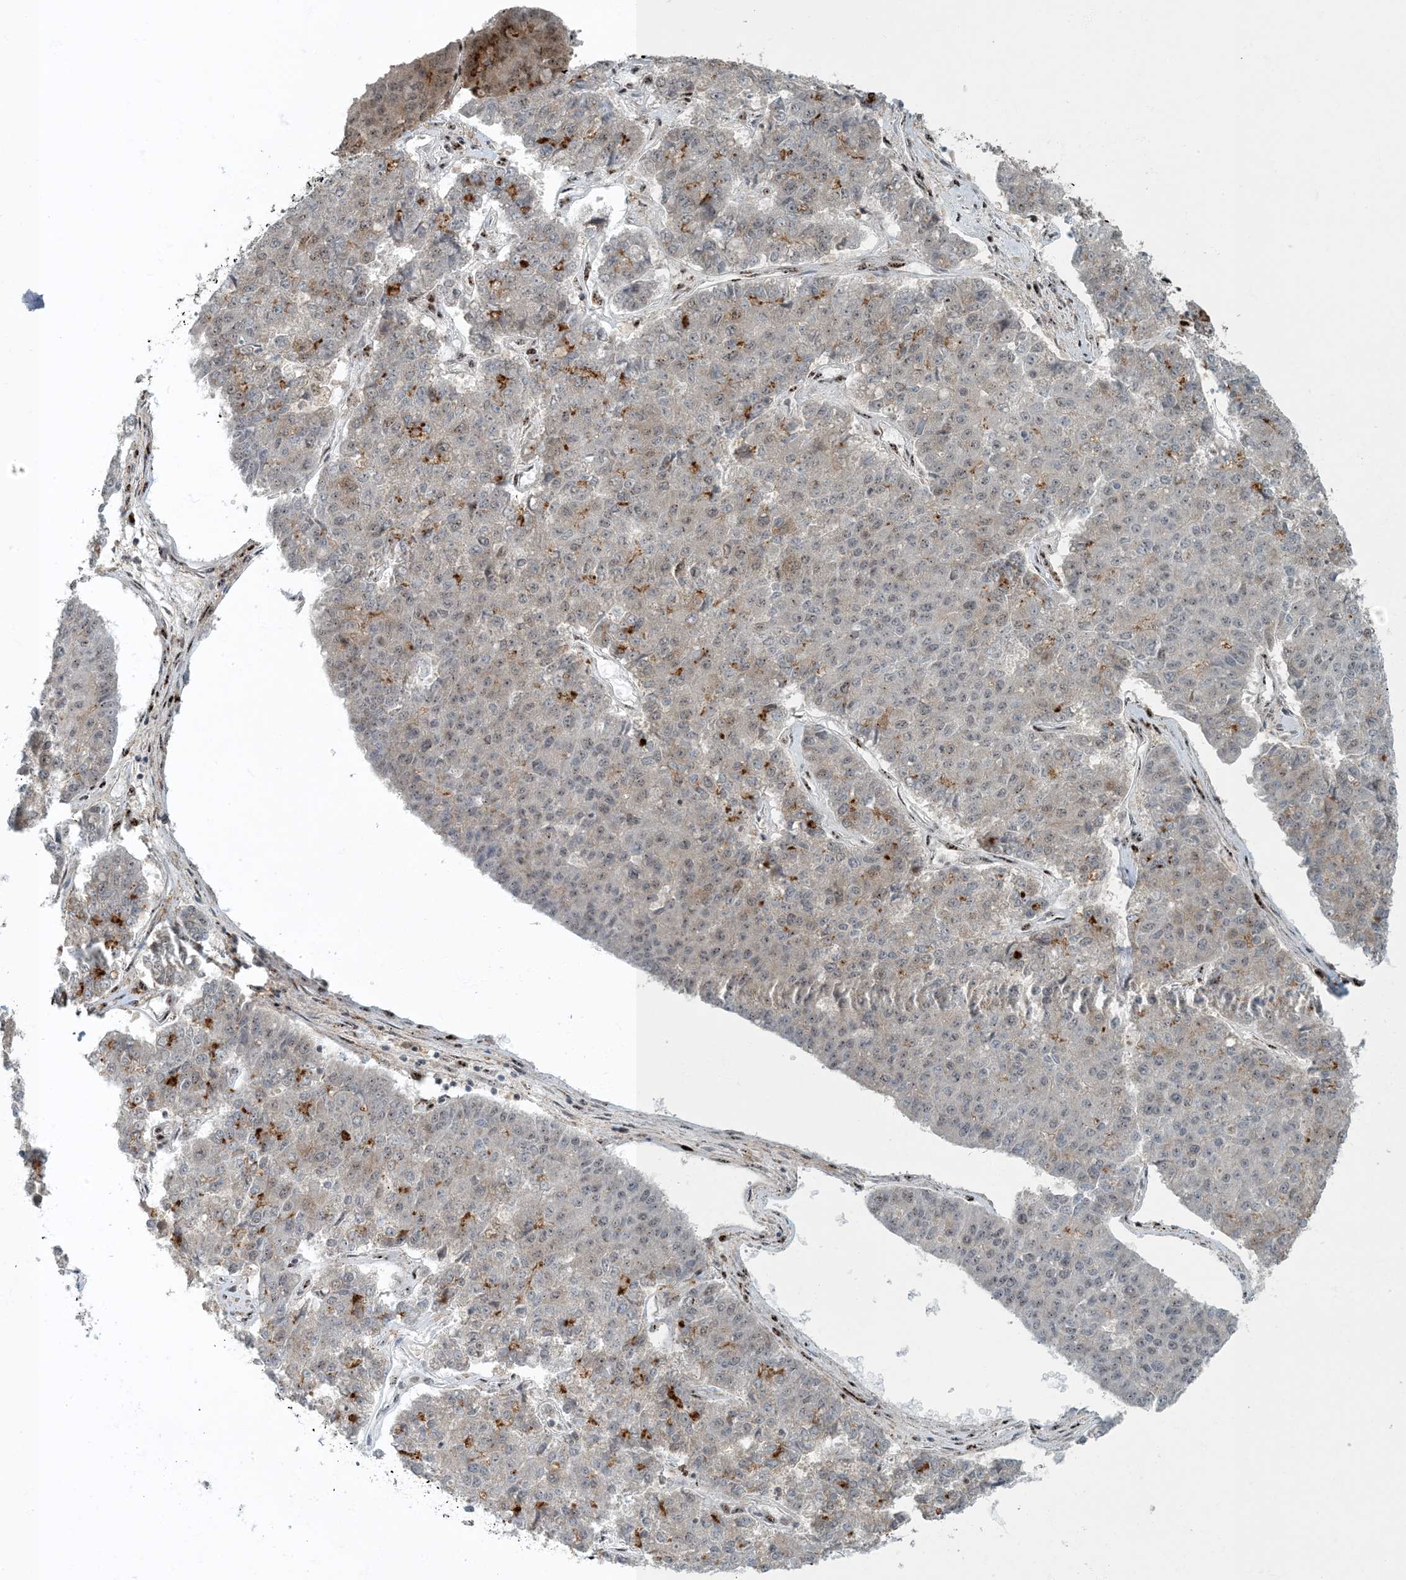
{"staining": {"intensity": "weak", "quantity": "<25%", "location": "cytoplasmic/membranous"}, "tissue": "pancreatic cancer", "cell_type": "Tumor cells", "image_type": "cancer", "snomed": [{"axis": "morphology", "description": "Adenocarcinoma, NOS"}, {"axis": "topography", "description": "Pancreas"}], "caption": "There is no significant staining in tumor cells of adenocarcinoma (pancreatic). (Stains: DAB (3,3'-diaminobenzidine) immunohistochemistry with hematoxylin counter stain, Microscopy: brightfield microscopy at high magnification).", "gene": "MBD1", "patient": {"sex": "male", "age": 50}}